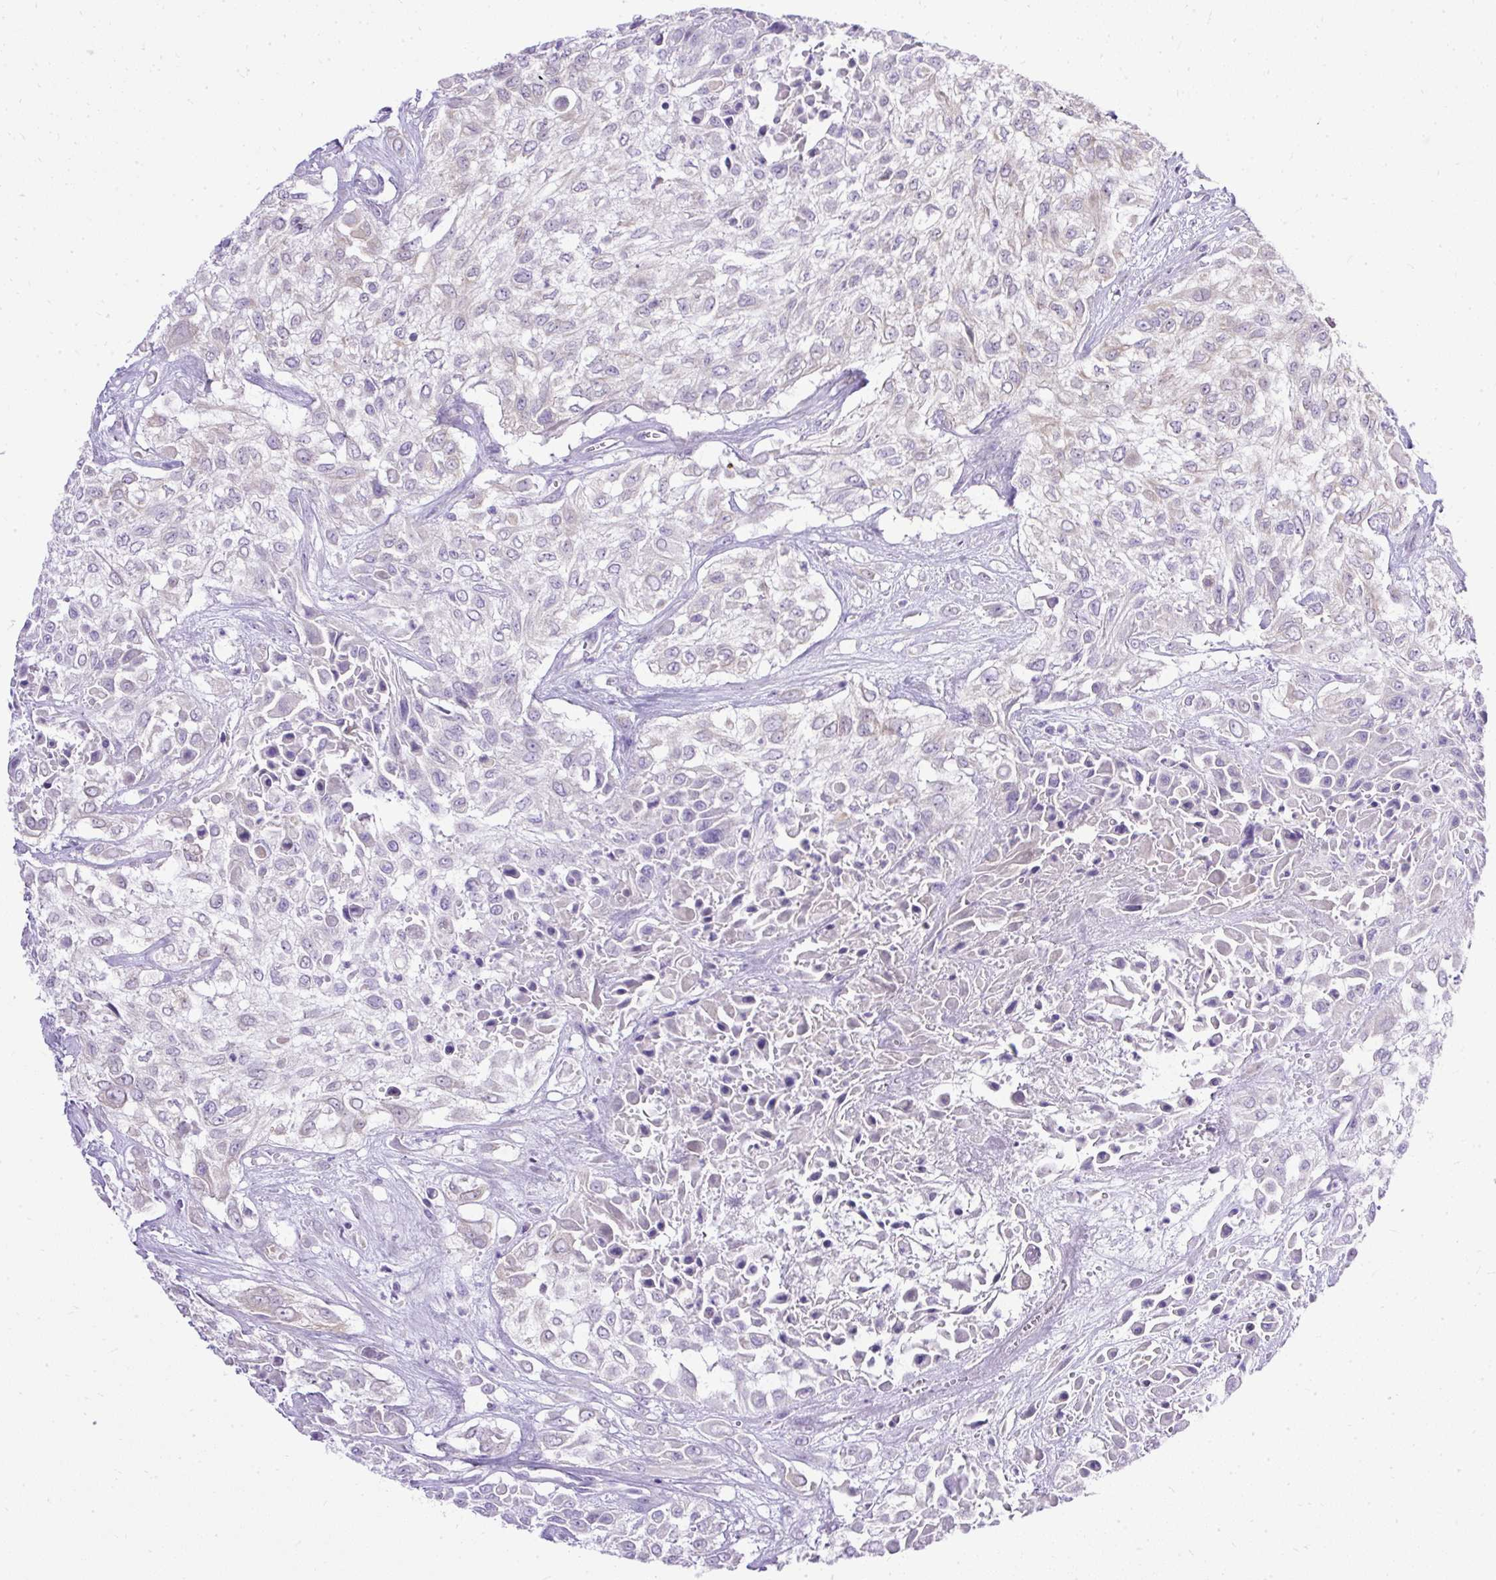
{"staining": {"intensity": "negative", "quantity": "none", "location": "none"}, "tissue": "urothelial cancer", "cell_type": "Tumor cells", "image_type": "cancer", "snomed": [{"axis": "morphology", "description": "Urothelial carcinoma, High grade"}, {"axis": "topography", "description": "Urinary bladder"}], "caption": "Micrograph shows no significant protein expression in tumor cells of urothelial cancer.", "gene": "AMFR", "patient": {"sex": "male", "age": 57}}